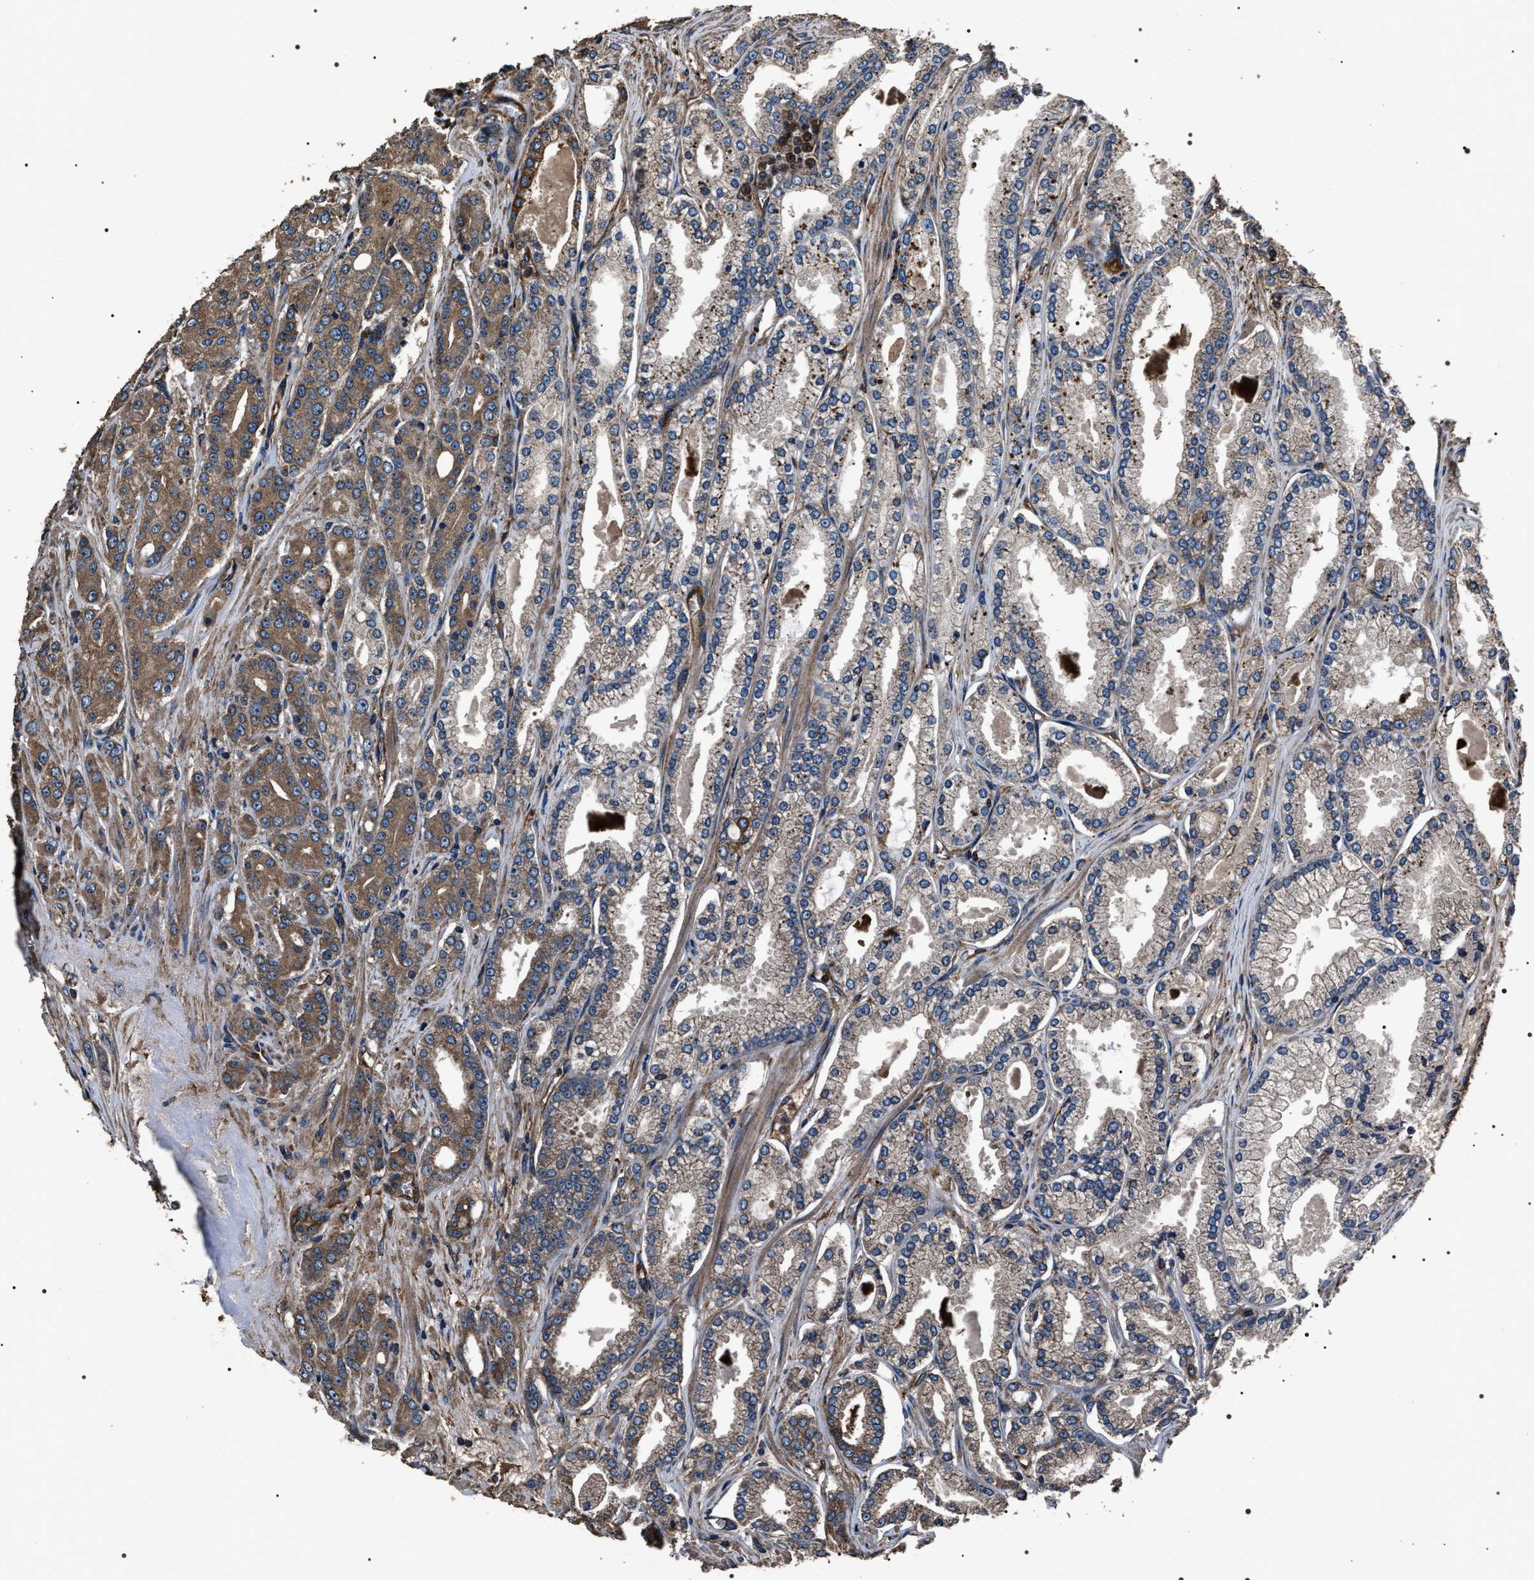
{"staining": {"intensity": "moderate", "quantity": "25%-75%", "location": "cytoplasmic/membranous"}, "tissue": "prostate cancer", "cell_type": "Tumor cells", "image_type": "cancer", "snomed": [{"axis": "morphology", "description": "Adenocarcinoma, High grade"}, {"axis": "topography", "description": "Prostate"}], "caption": "A medium amount of moderate cytoplasmic/membranous staining is appreciated in approximately 25%-75% of tumor cells in prostate cancer tissue.", "gene": "HSCB", "patient": {"sex": "male", "age": 71}}